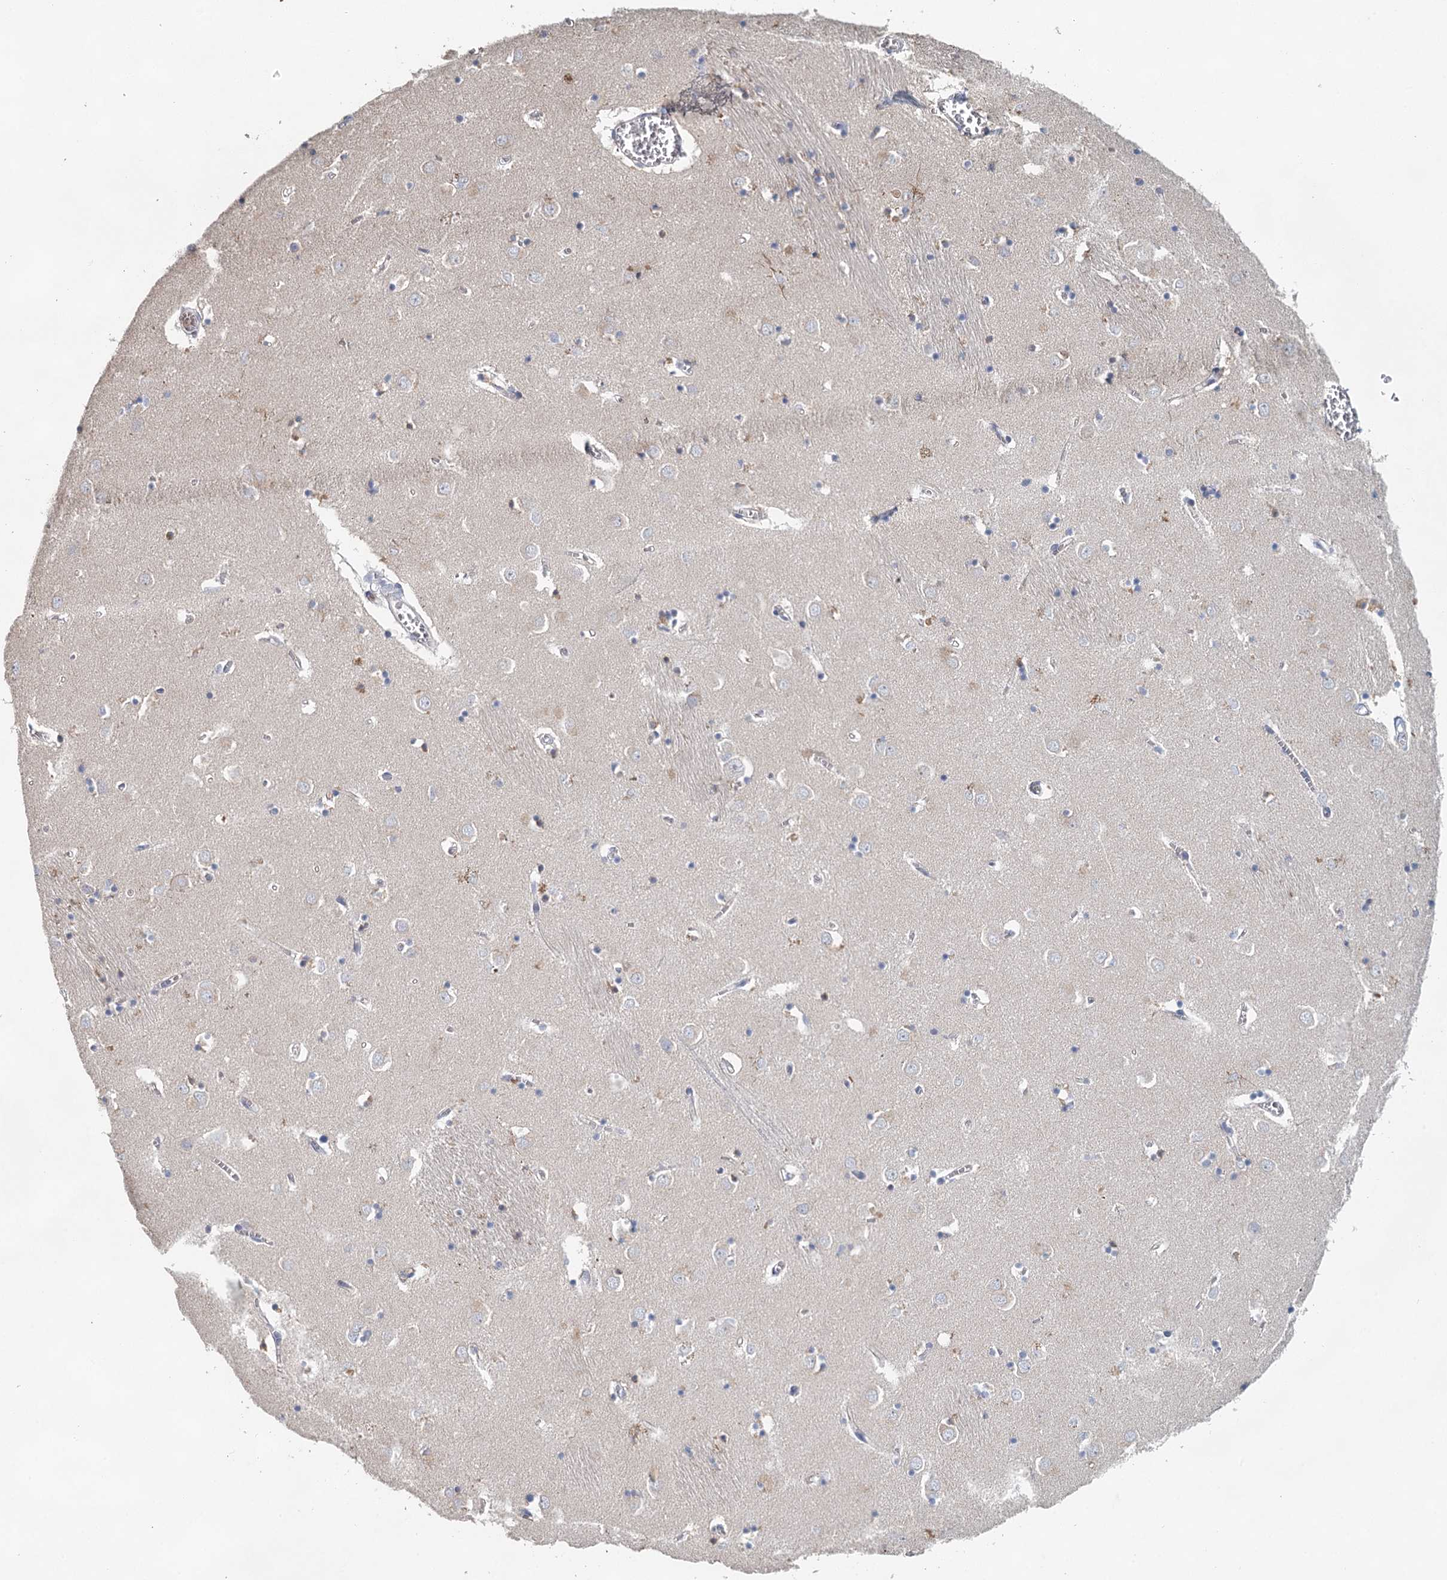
{"staining": {"intensity": "negative", "quantity": "none", "location": "none"}, "tissue": "caudate", "cell_type": "Glial cells", "image_type": "normal", "snomed": [{"axis": "morphology", "description": "Normal tissue, NOS"}, {"axis": "topography", "description": "Lateral ventricle wall"}], "caption": "Protein analysis of unremarkable caudate reveals no significant expression in glial cells. Nuclei are stained in blue.", "gene": "MYL6B", "patient": {"sex": "male", "age": 70}}